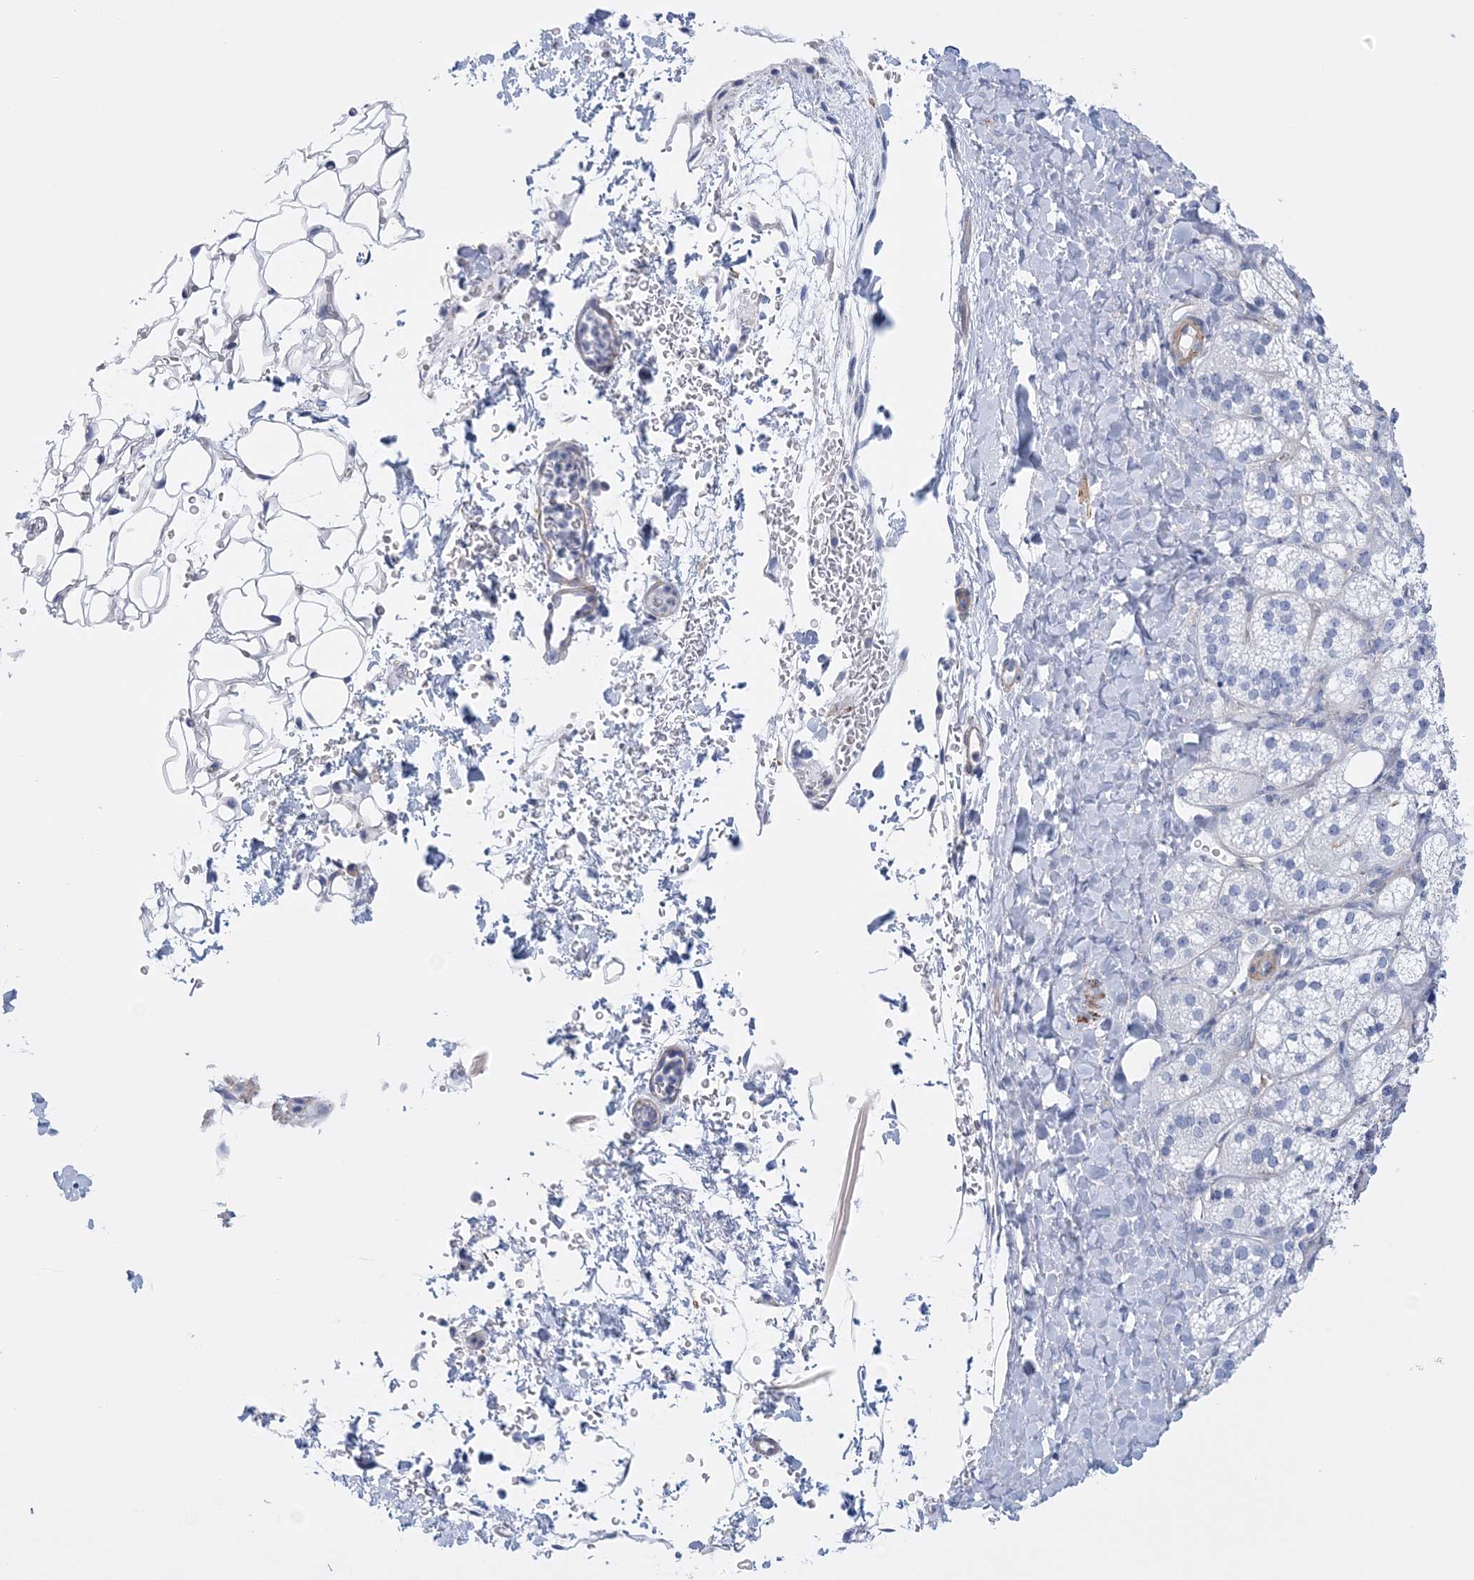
{"staining": {"intensity": "negative", "quantity": "none", "location": "none"}, "tissue": "adrenal gland", "cell_type": "Glandular cells", "image_type": "normal", "snomed": [{"axis": "morphology", "description": "Normal tissue, NOS"}, {"axis": "topography", "description": "Adrenal gland"}], "caption": "Immunohistochemistry (IHC) photomicrograph of normal adrenal gland: human adrenal gland stained with DAB (3,3'-diaminobenzidine) exhibits no significant protein staining in glandular cells.", "gene": "C11orf21", "patient": {"sex": "male", "age": 61}}